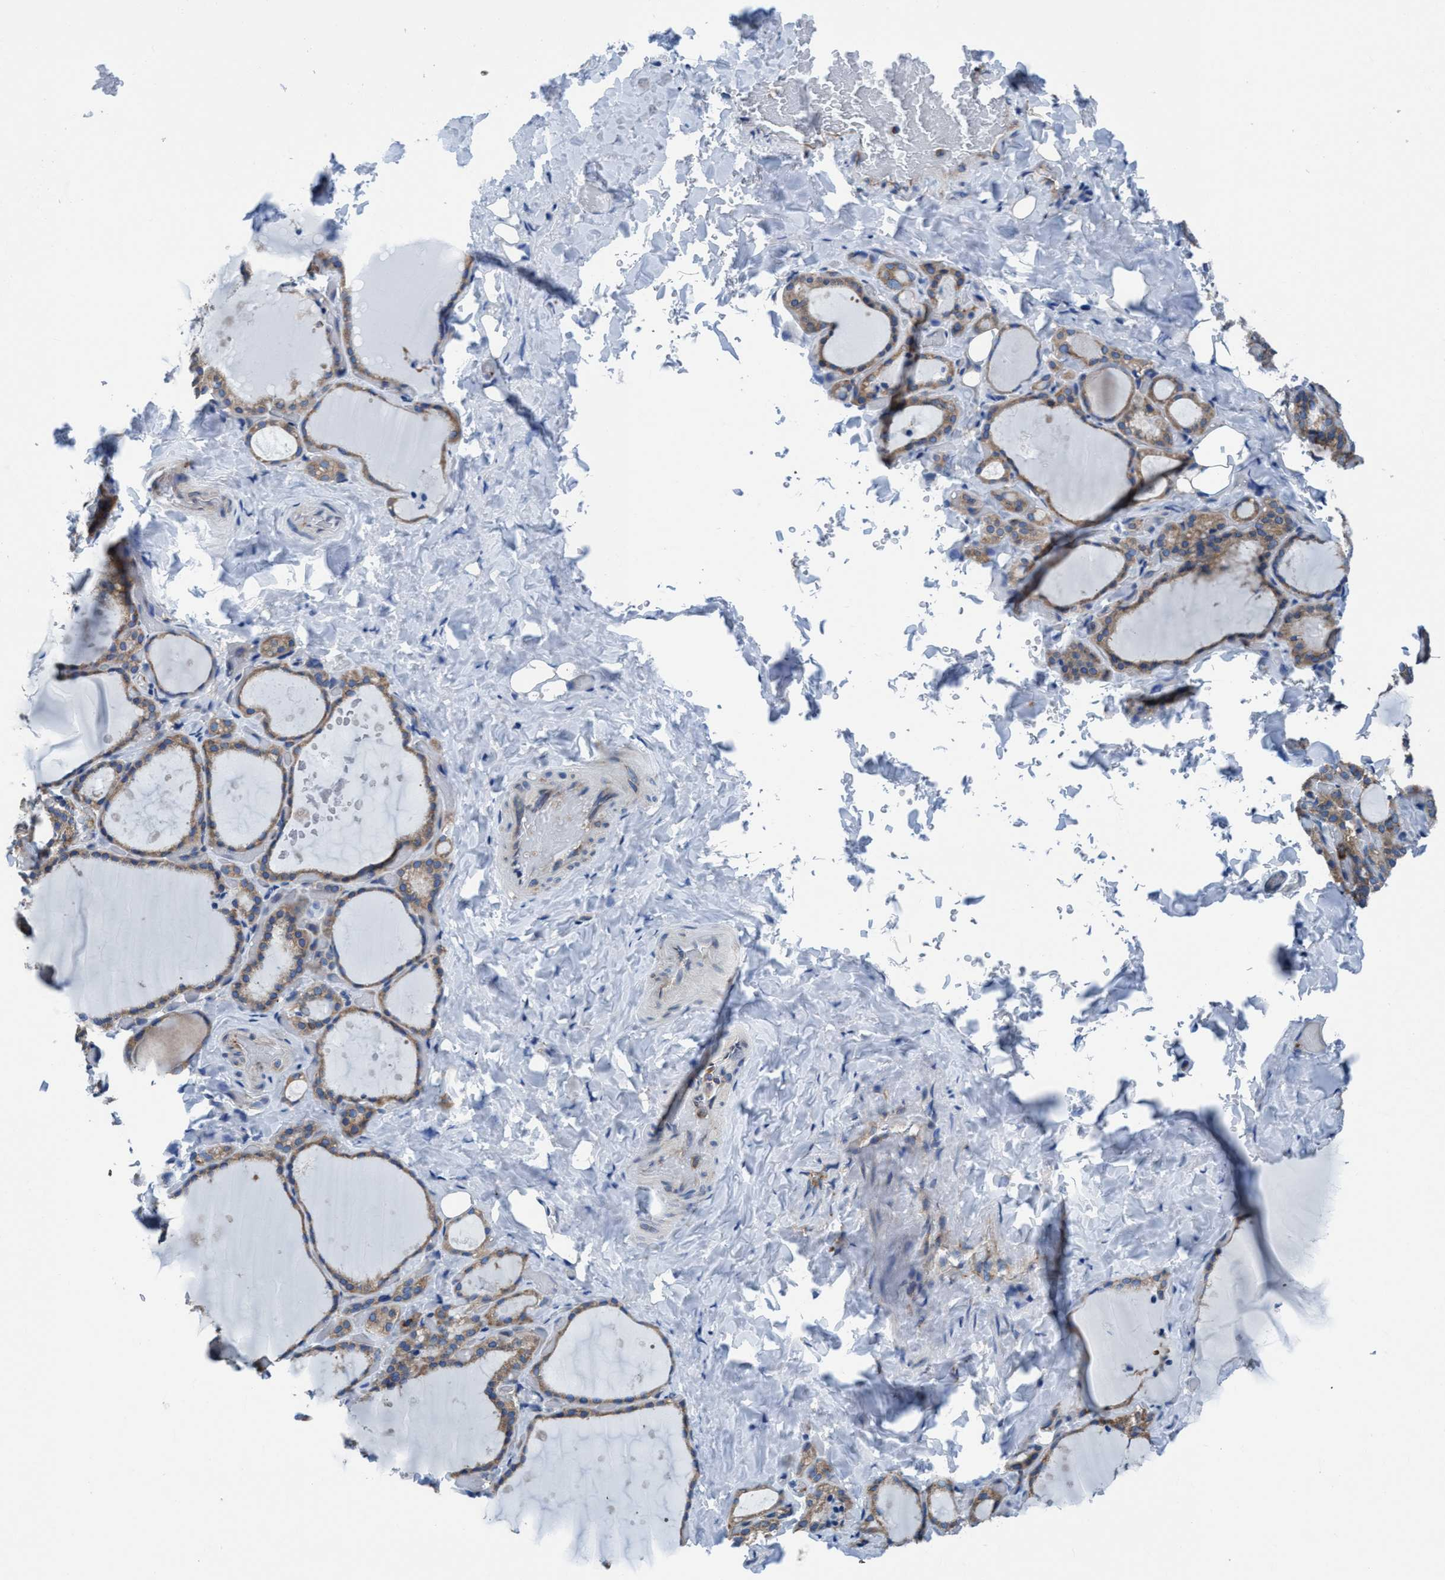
{"staining": {"intensity": "moderate", "quantity": ">75%", "location": "cytoplasmic/membranous"}, "tissue": "thyroid gland", "cell_type": "Glandular cells", "image_type": "normal", "snomed": [{"axis": "morphology", "description": "Normal tissue, NOS"}, {"axis": "topography", "description": "Thyroid gland"}], "caption": "Immunohistochemistry (IHC) staining of normal thyroid gland, which demonstrates medium levels of moderate cytoplasmic/membranous staining in about >75% of glandular cells indicating moderate cytoplasmic/membranous protein expression. The staining was performed using DAB (brown) for protein detection and nuclei were counterstained in hematoxylin (blue).", "gene": "NMT1", "patient": {"sex": "female", "age": 44}}